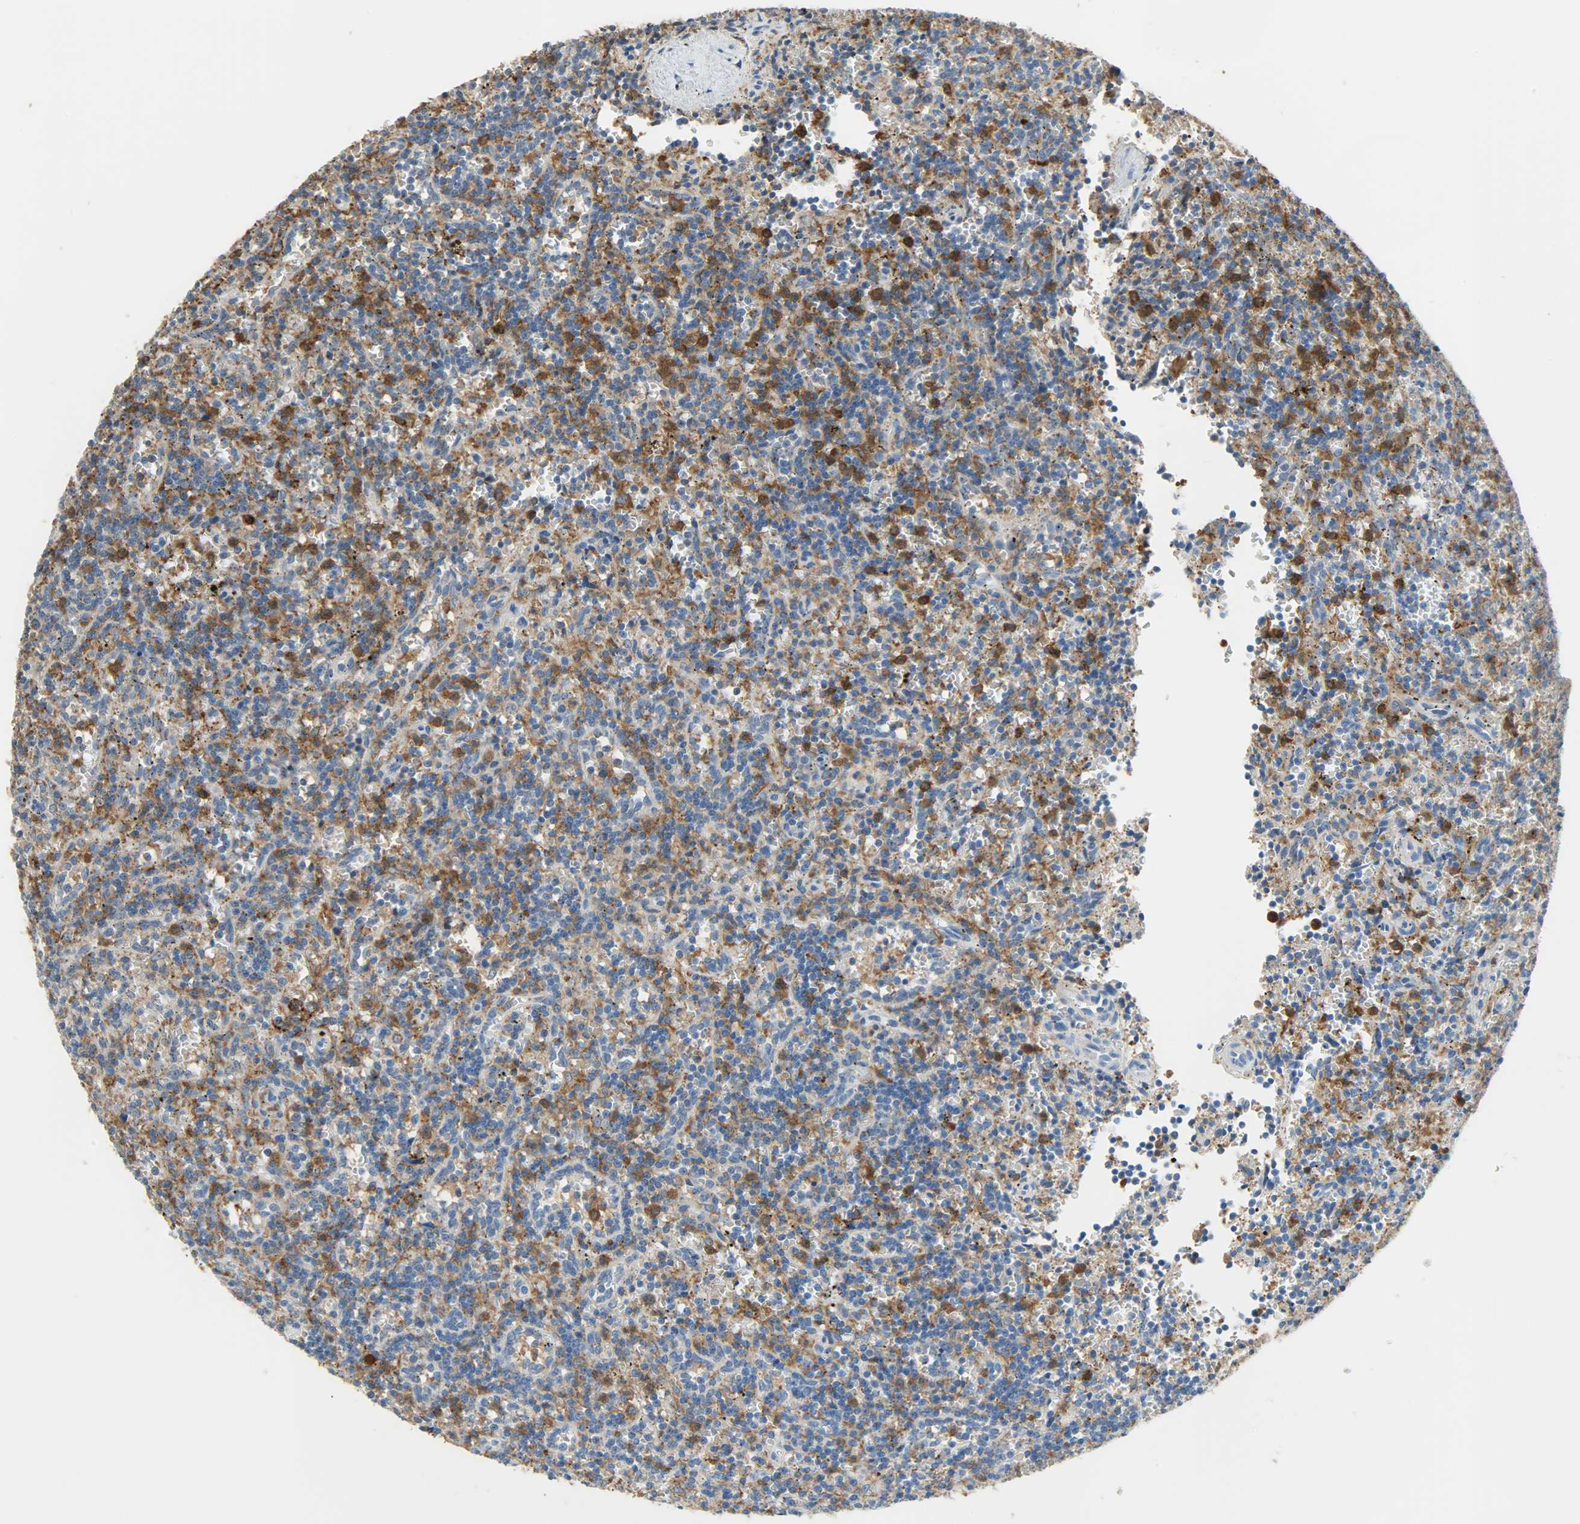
{"staining": {"intensity": "negative", "quantity": "none", "location": "none"}, "tissue": "lymphoma", "cell_type": "Tumor cells", "image_type": "cancer", "snomed": [{"axis": "morphology", "description": "Malignant lymphoma, non-Hodgkin's type, Low grade"}, {"axis": "topography", "description": "Spleen"}], "caption": "IHC histopathology image of human malignant lymphoma, non-Hodgkin's type (low-grade) stained for a protein (brown), which displays no positivity in tumor cells.", "gene": "SKAP2", "patient": {"sex": "male", "age": 73}}